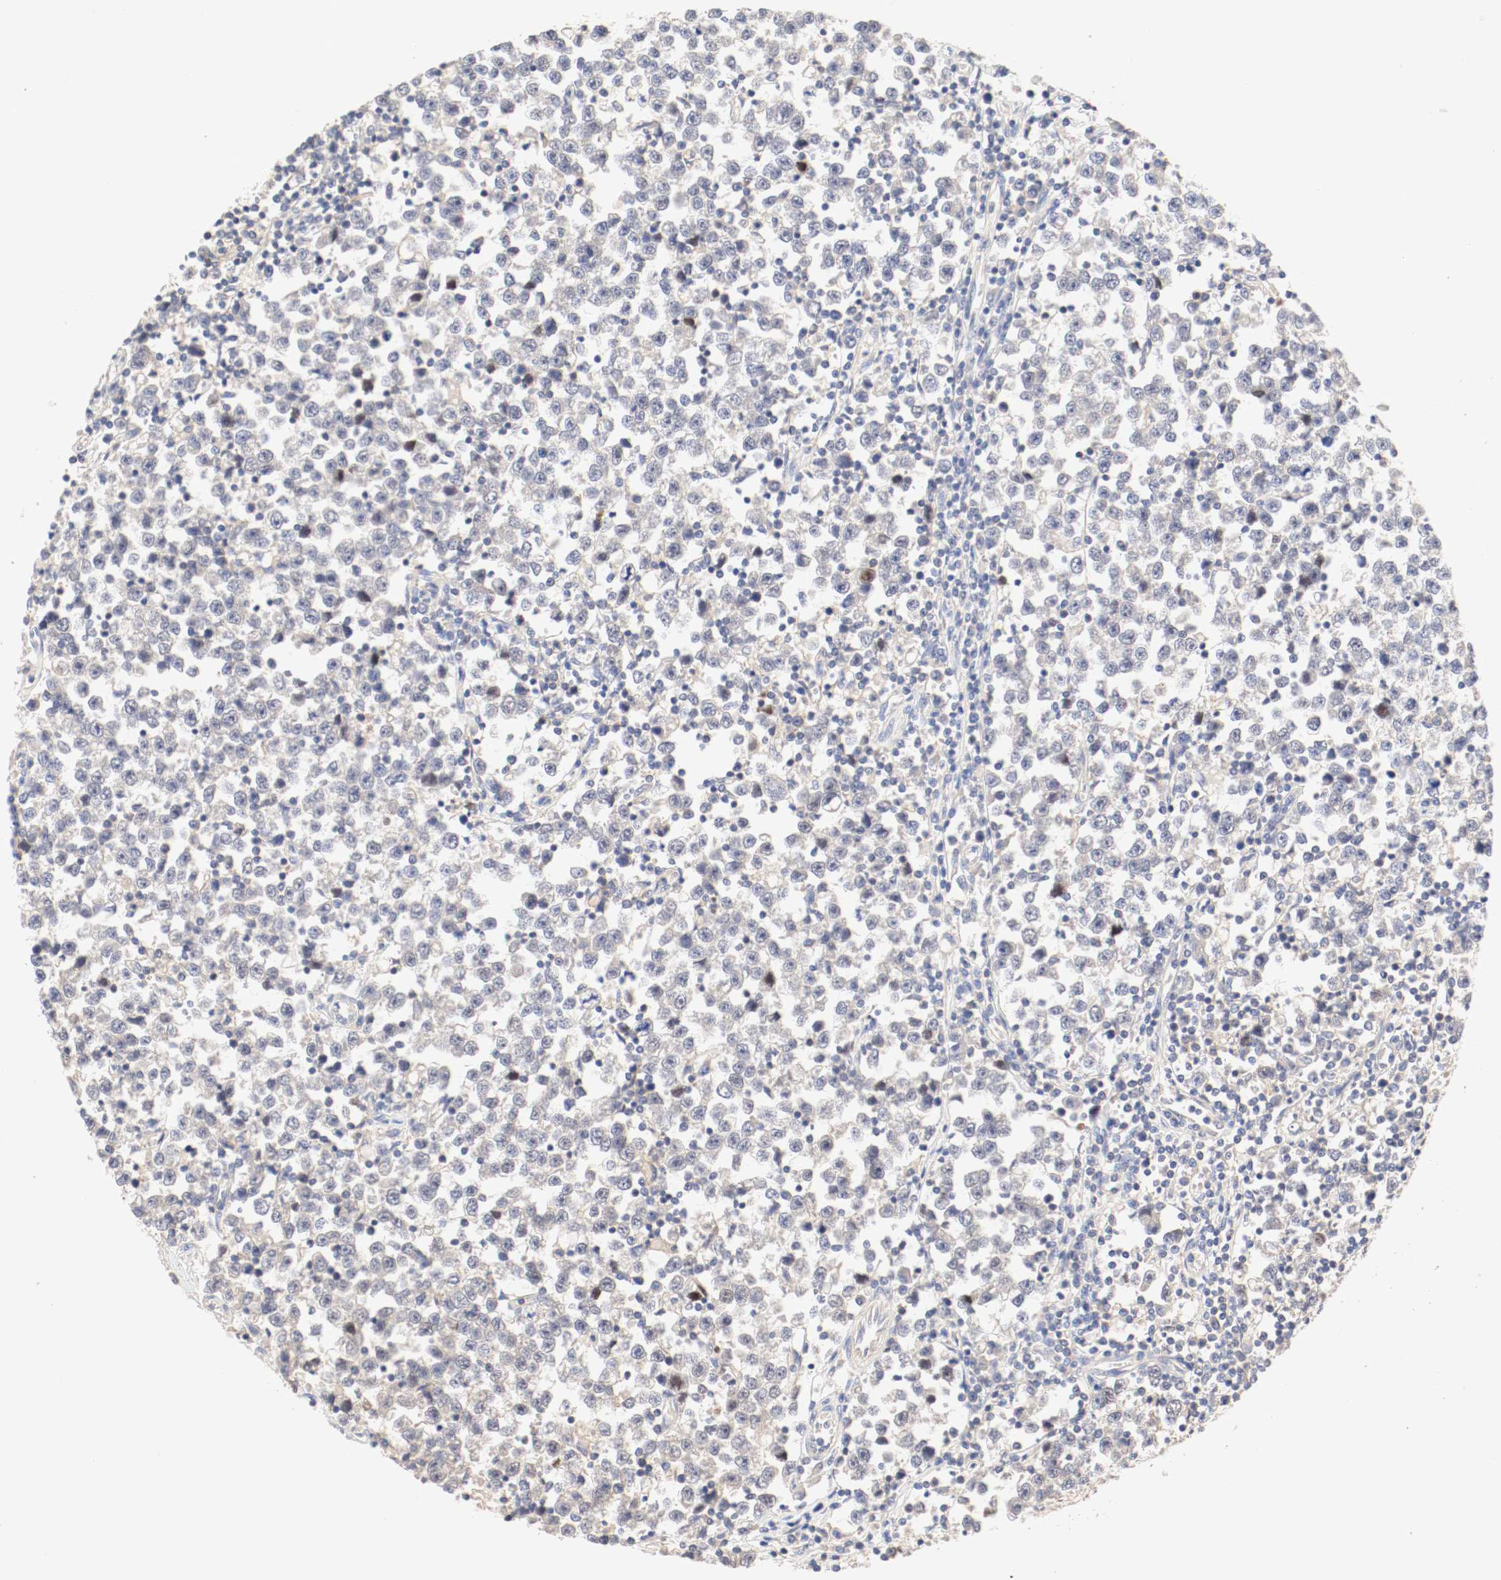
{"staining": {"intensity": "weak", "quantity": "<25%", "location": "cytoplasmic/membranous"}, "tissue": "testis cancer", "cell_type": "Tumor cells", "image_type": "cancer", "snomed": [{"axis": "morphology", "description": "Seminoma, NOS"}, {"axis": "topography", "description": "Testis"}], "caption": "Testis cancer was stained to show a protein in brown. There is no significant staining in tumor cells. (Immunohistochemistry, brightfield microscopy, high magnification).", "gene": "GIT1", "patient": {"sex": "male", "age": 43}}